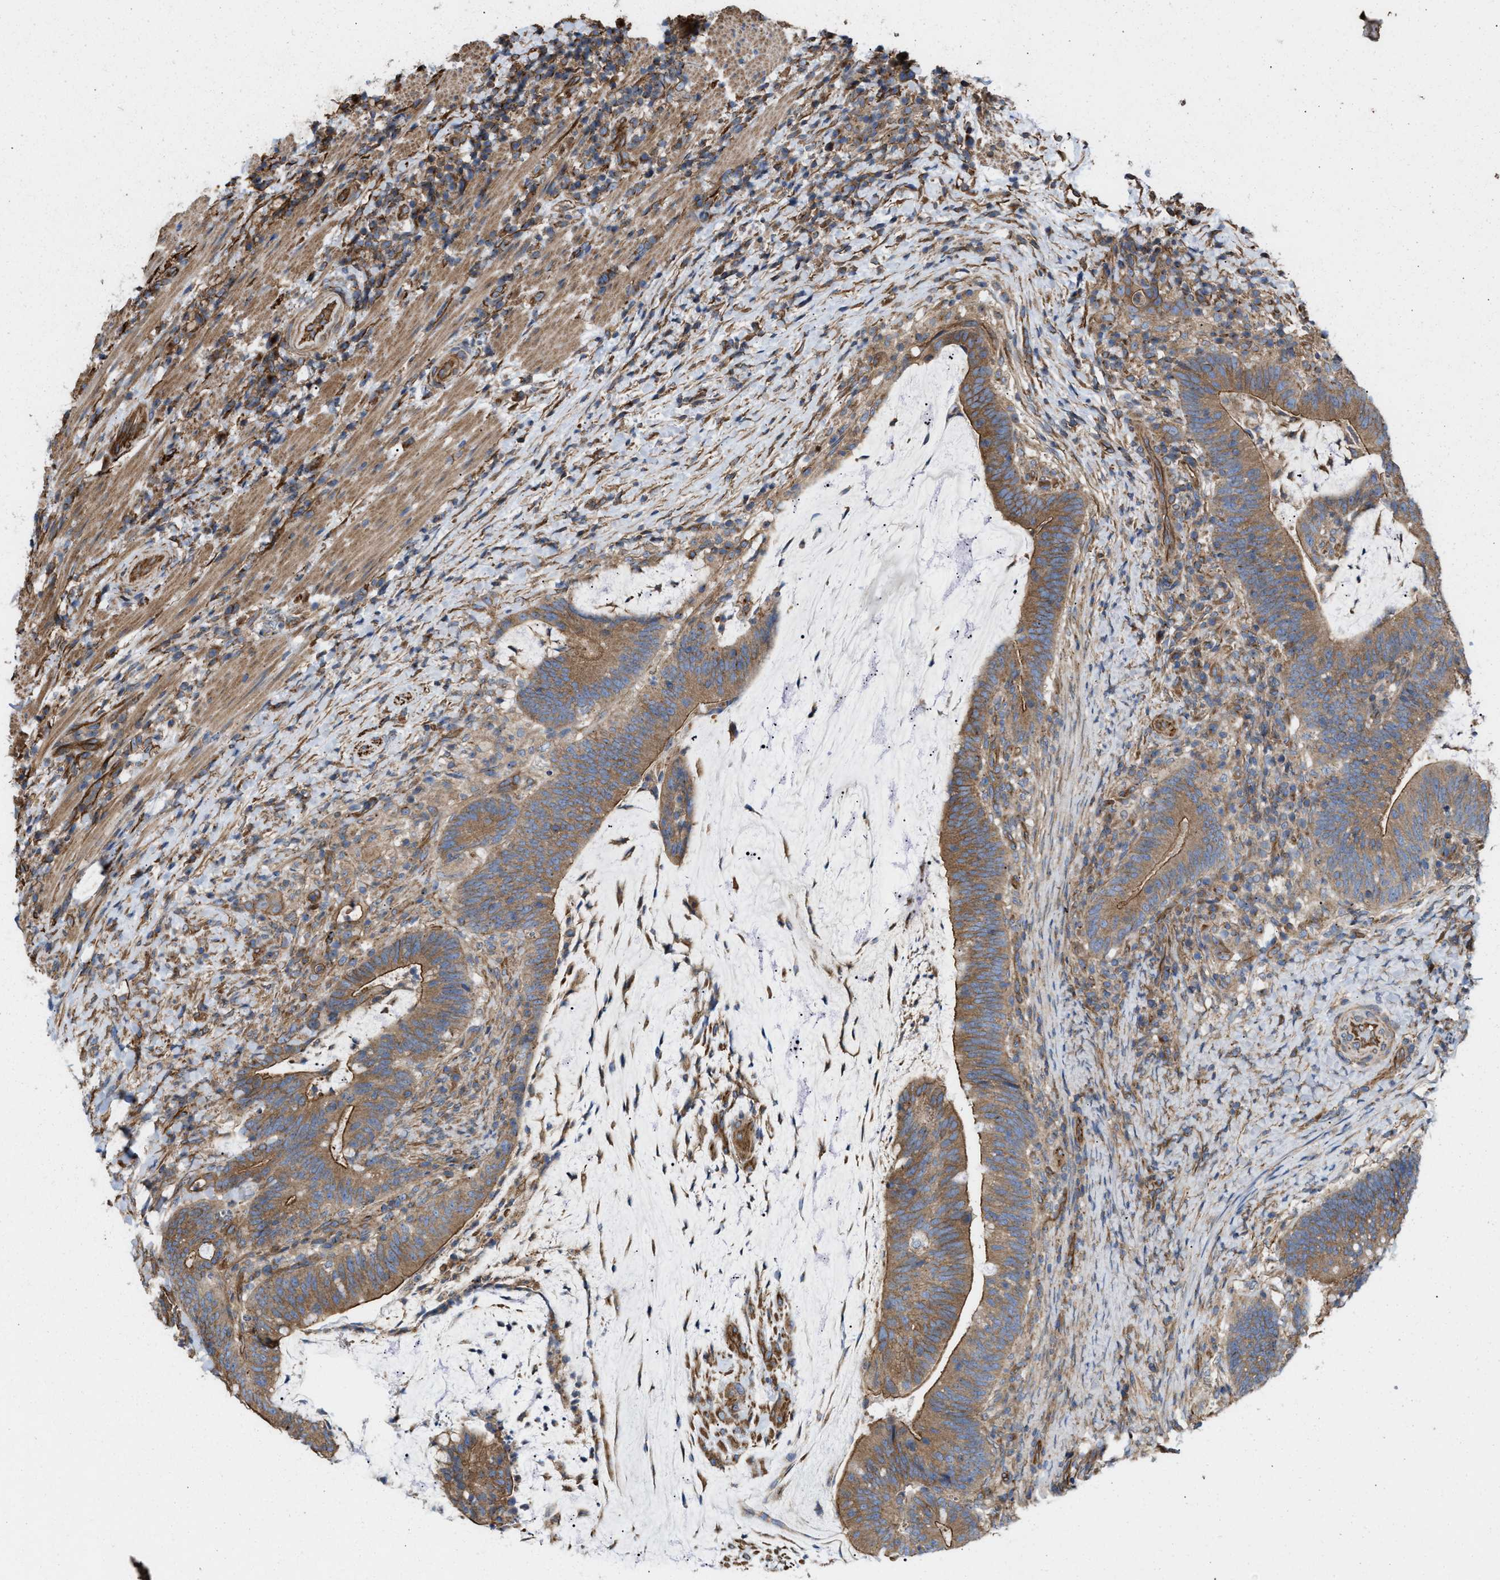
{"staining": {"intensity": "moderate", "quantity": ">75%", "location": "cytoplasmic/membranous"}, "tissue": "colorectal cancer", "cell_type": "Tumor cells", "image_type": "cancer", "snomed": [{"axis": "morphology", "description": "Adenocarcinoma, NOS"}, {"axis": "topography", "description": "Colon"}], "caption": "Moderate cytoplasmic/membranous positivity for a protein is present in about >75% of tumor cells of colorectal cancer (adenocarcinoma) using IHC.", "gene": "EPS15L1", "patient": {"sex": "female", "age": 66}}